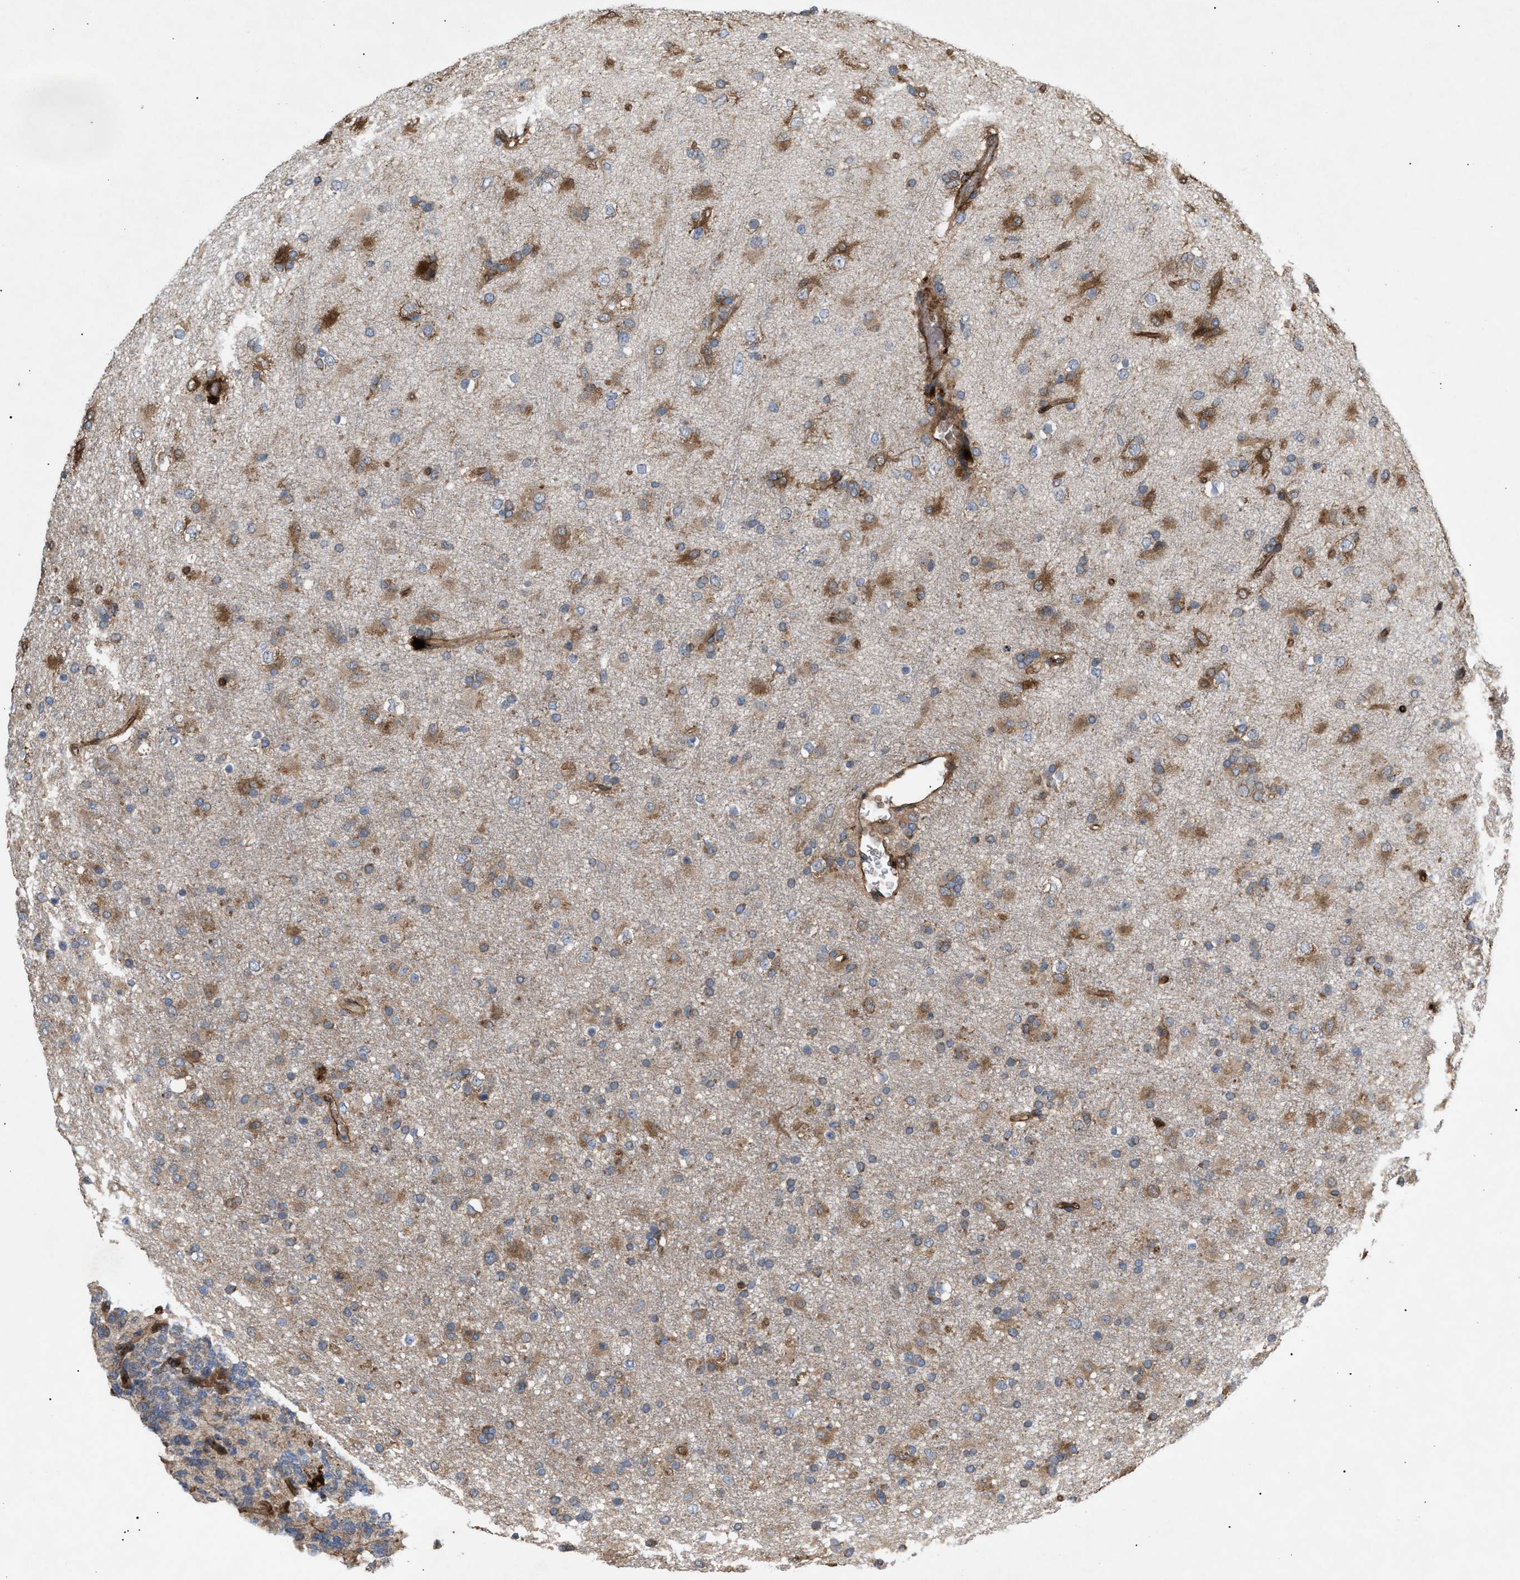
{"staining": {"intensity": "moderate", "quantity": ">75%", "location": "cytoplasmic/membranous"}, "tissue": "glioma", "cell_type": "Tumor cells", "image_type": "cancer", "snomed": [{"axis": "morphology", "description": "Glioma, malignant, Low grade"}, {"axis": "topography", "description": "Brain"}], "caption": "Glioma was stained to show a protein in brown. There is medium levels of moderate cytoplasmic/membranous expression in approximately >75% of tumor cells. The staining was performed using DAB (3,3'-diaminobenzidine) to visualize the protein expression in brown, while the nuclei were stained in blue with hematoxylin (Magnification: 20x).", "gene": "GCC1", "patient": {"sex": "male", "age": 65}}